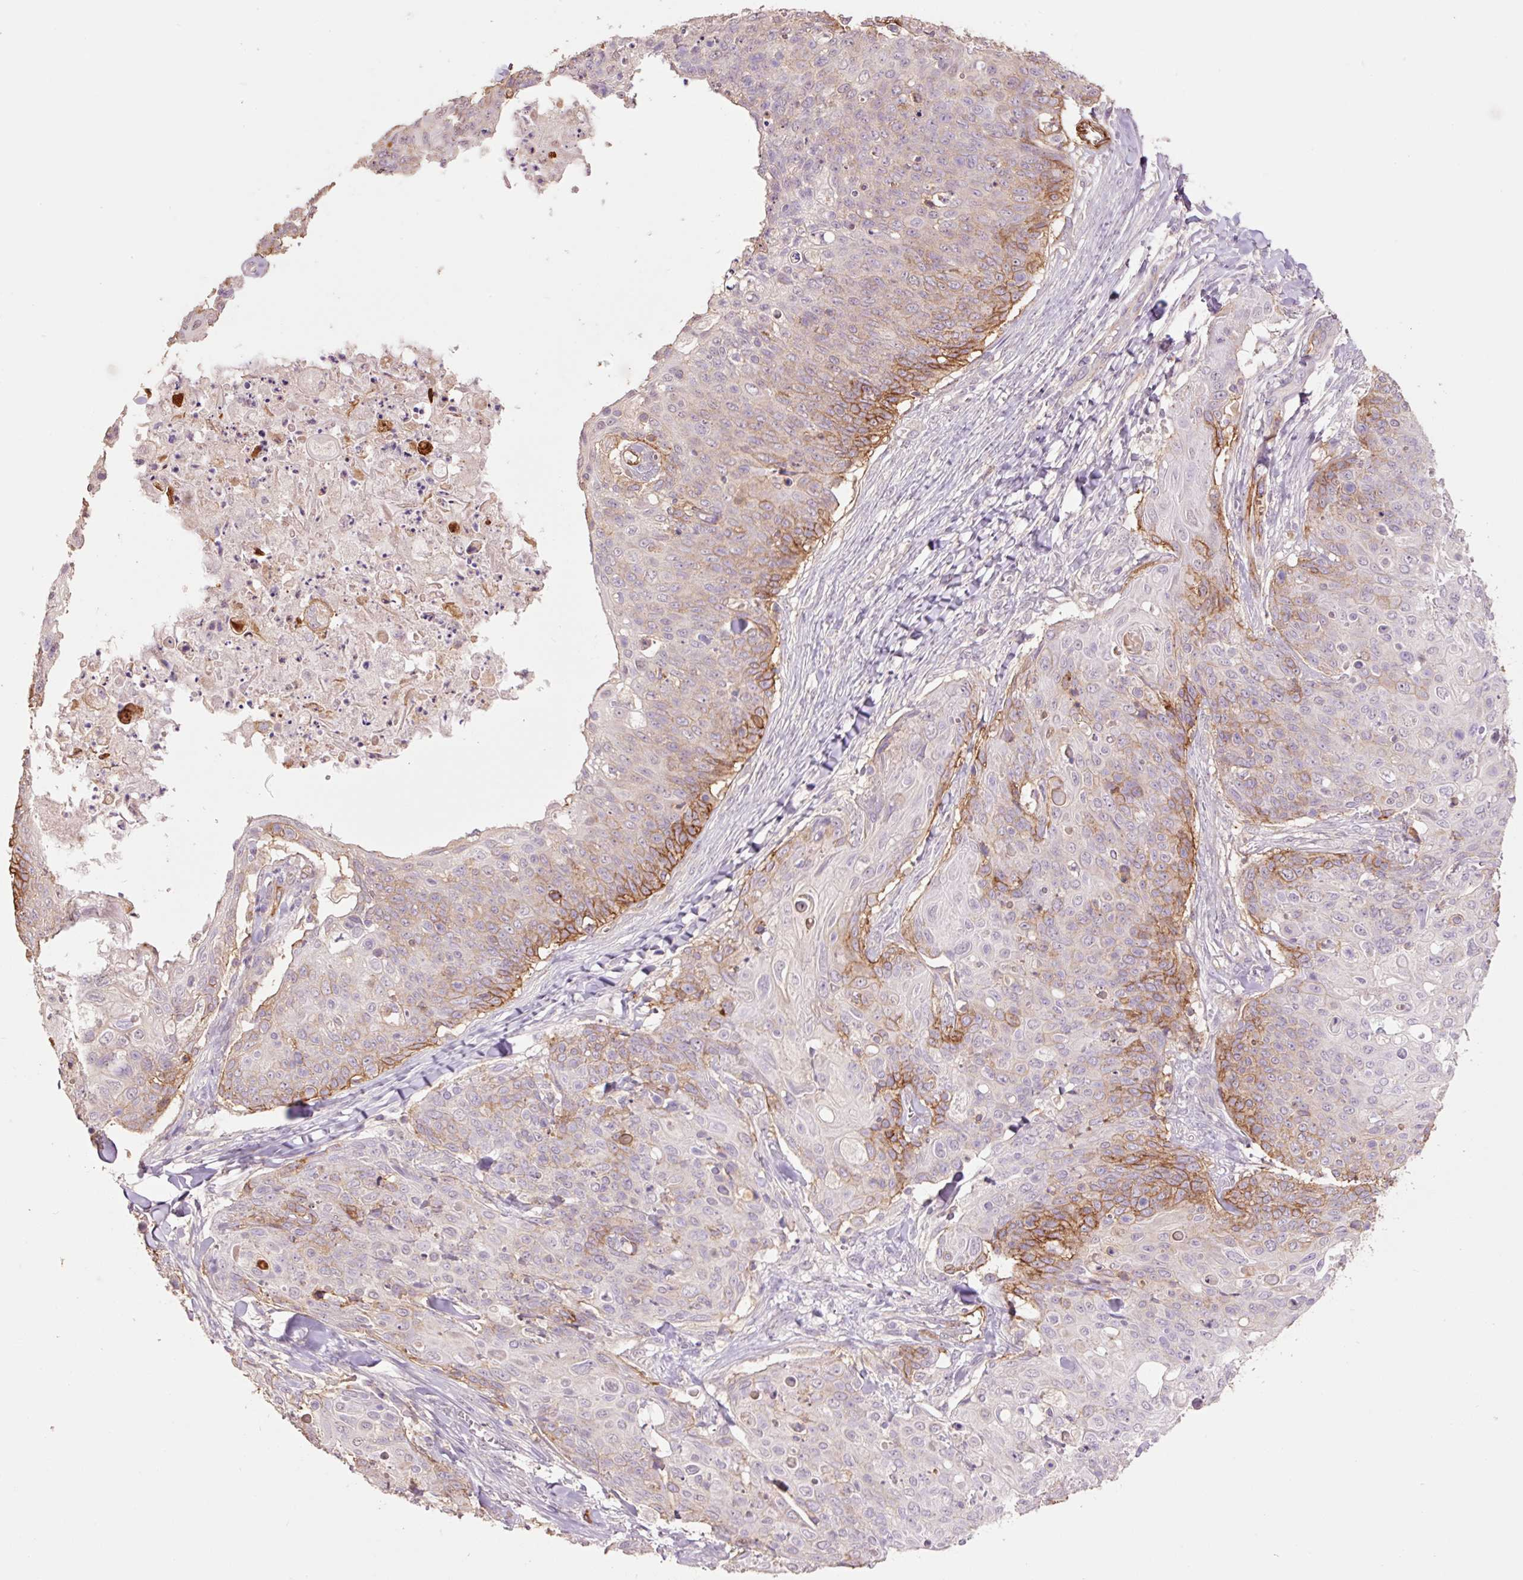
{"staining": {"intensity": "moderate", "quantity": "25%-75%", "location": "cytoplasmic/membranous"}, "tissue": "skin cancer", "cell_type": "Tumor cells", "image_type": "cancer", "snomed": [{"axis": "morphology", "description": "Squamous cell carcinoma, NOS"}, {"axis": "topography", "description": "Skin"}, {"axis": "topography", "description": "Vulva"}], "caption": "A histopathology image of human skin cancer (squamous cell carcinoma) stained for a protein exhibits moderate cytoplasmic/membranous brown staining in tumor cells. The staining is performed using DAB (3,3'-diaminobenzidine) brown chromogen to label protein expression. The nuclei are counter-stained blue using hematoxylin.", "gene": "SLC1A4", "patient": {"sex": "female", "age": 85}}